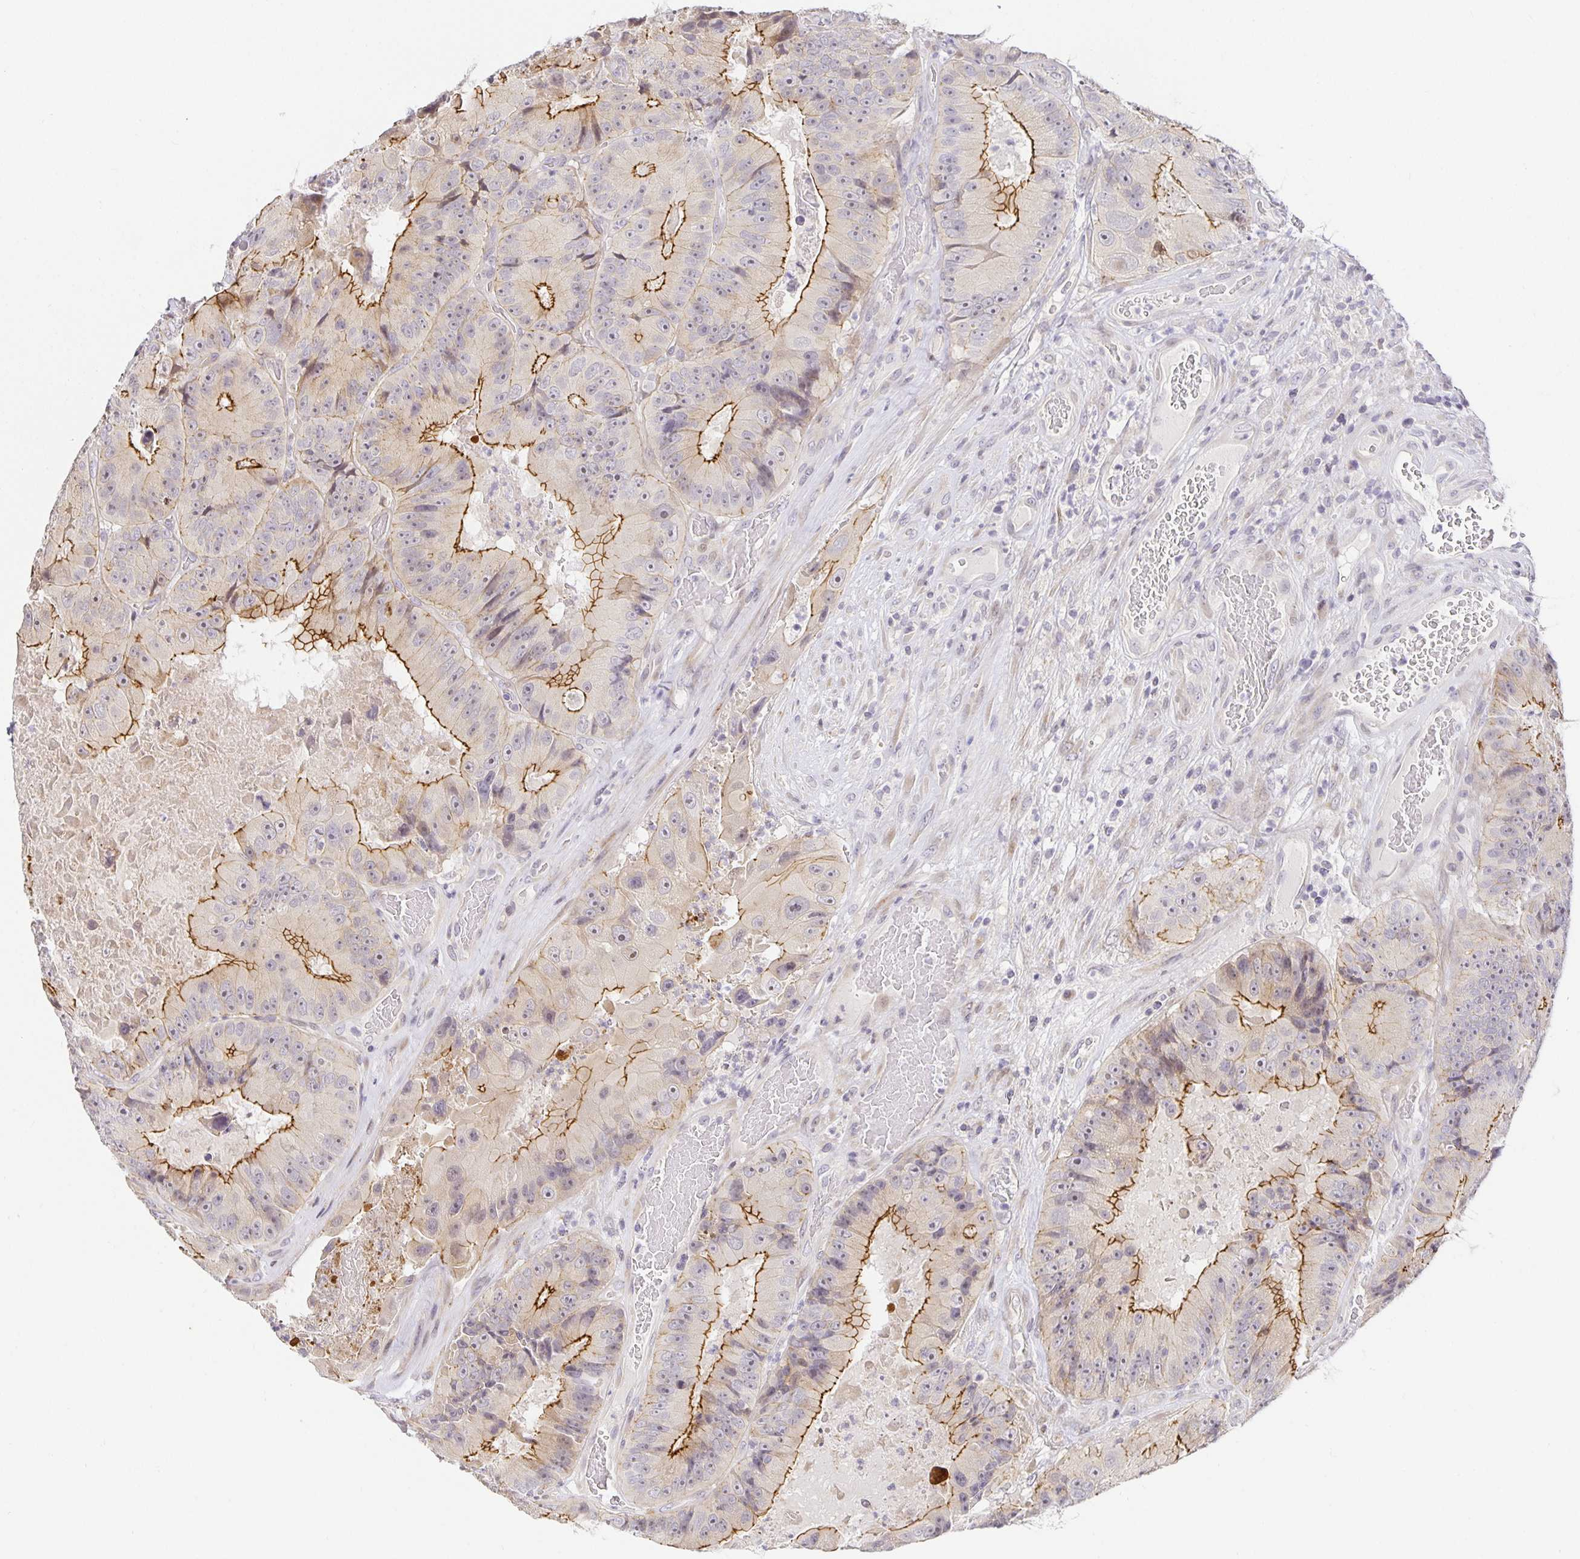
{"staining": {"intensity": "moderate", "quantity": "25%-75%", "location": "cytoplasmic/membranous"}, "tissue": "colorectal cancer", "cell_type": "Tumor cells", "image_type": "cancer", "snomed": [{"axis": "morphology", "description": "Adenocarcinoma, NOS"}, {"axis": "topography", "description": "Colon"}], "caption": "Colorectal cancer (adenocarcinoma) was stained to show a protein in brown. There is medium levels of moderate cytoplasmic/membranous positivity in about 25%-75% of tumor cells. (DAB (3,3'-diaminobenzidine) = brown stain, brightfield microscopy at high magnification).", "gene": "TJP3", "patient": {"sex": "female", "age": 86}}